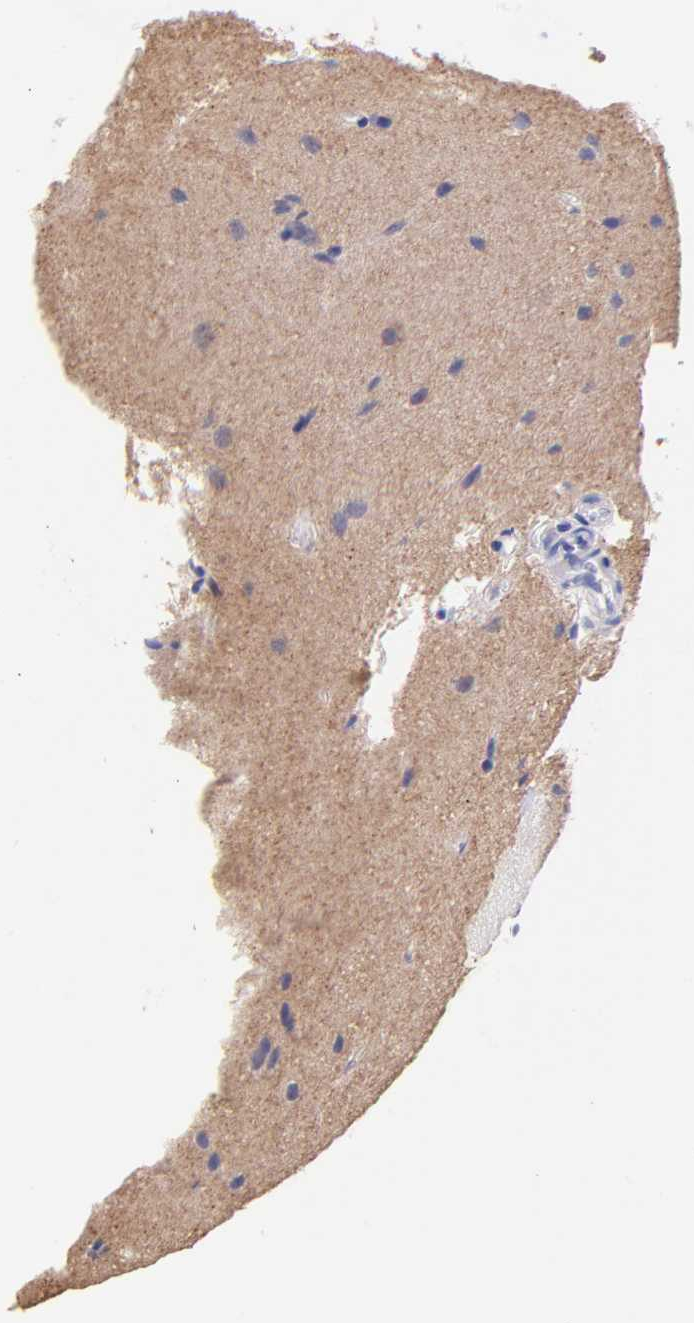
{"staining": {"intensity": "negative", "quantity": "none", "location": "none"}, "tissue": "glioma", "cell_type": "Tumor cells", "image_type": "cancer", "snomed": [{"axis": "morphology", "description": "Glioma, malignant, Low grade"}, {"axis": "topography", "description": "Cerebral cortex"}], "caption": "Immunohistochemistry of glioma shows no expression in tumor cells. Nuclei are stained in blue.", "gene": "RAB3B", "patient": {"sex": "female", "age": 47}}